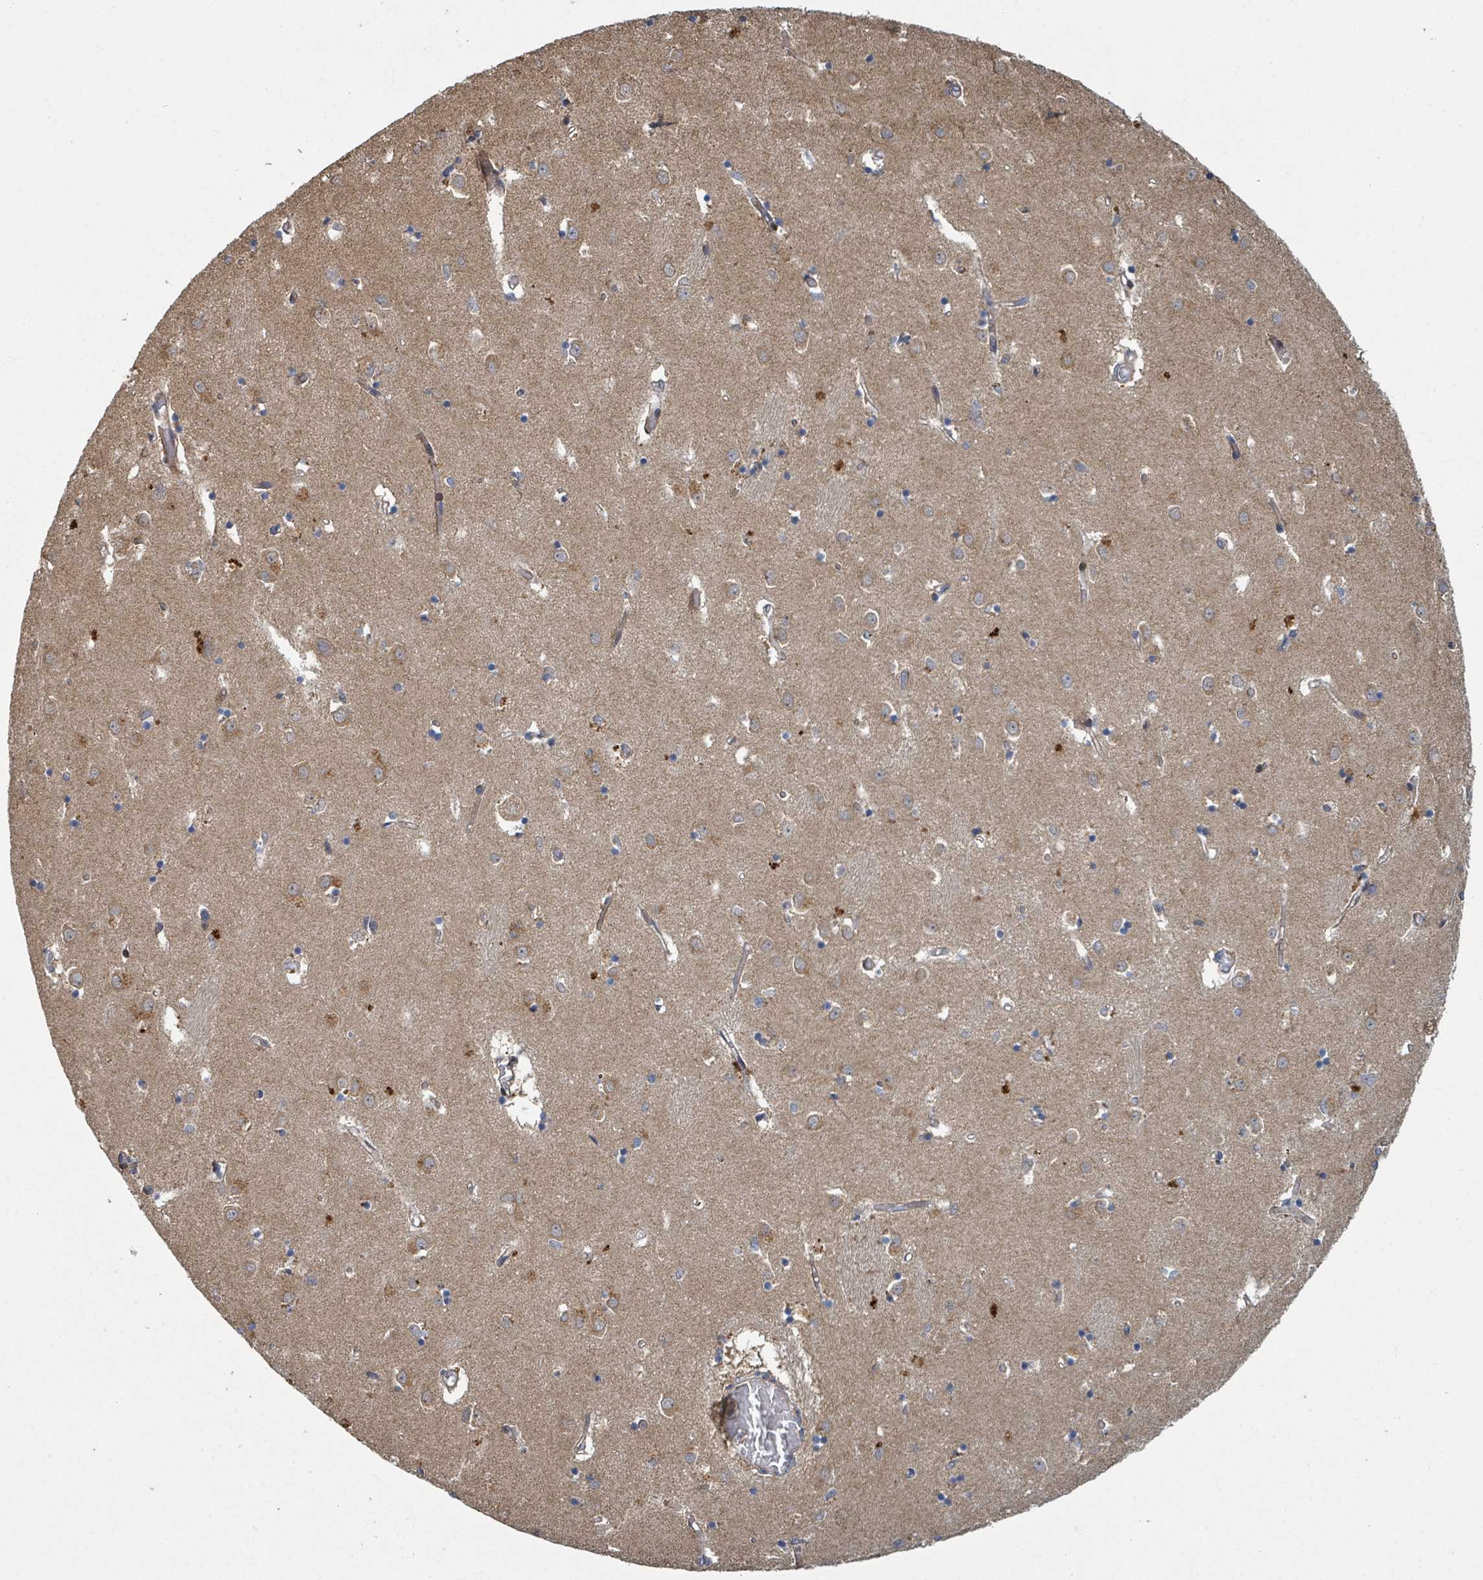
{"staining": {"intensity": "weak", "quantity": "25%-75%", "location": "cytoplasmic/membranous"}, "tissue": "caudate", "cell_type": "Glial cells", "image_type": "normal", "snomed": [{"axis": "morphology", "description": "Normal tissue, NOS"}, {"axis": "topography", "description": "Lateral ventricle wall"}], "caption": "This photomicrograph displays immunohistochemistry staining of benign human caudate, with low weak cytoplasmic/membranous staining in about 25%-75% of glial cells.", "gene": "DPM1", "patient": {"sex": "male", "age": 70}}